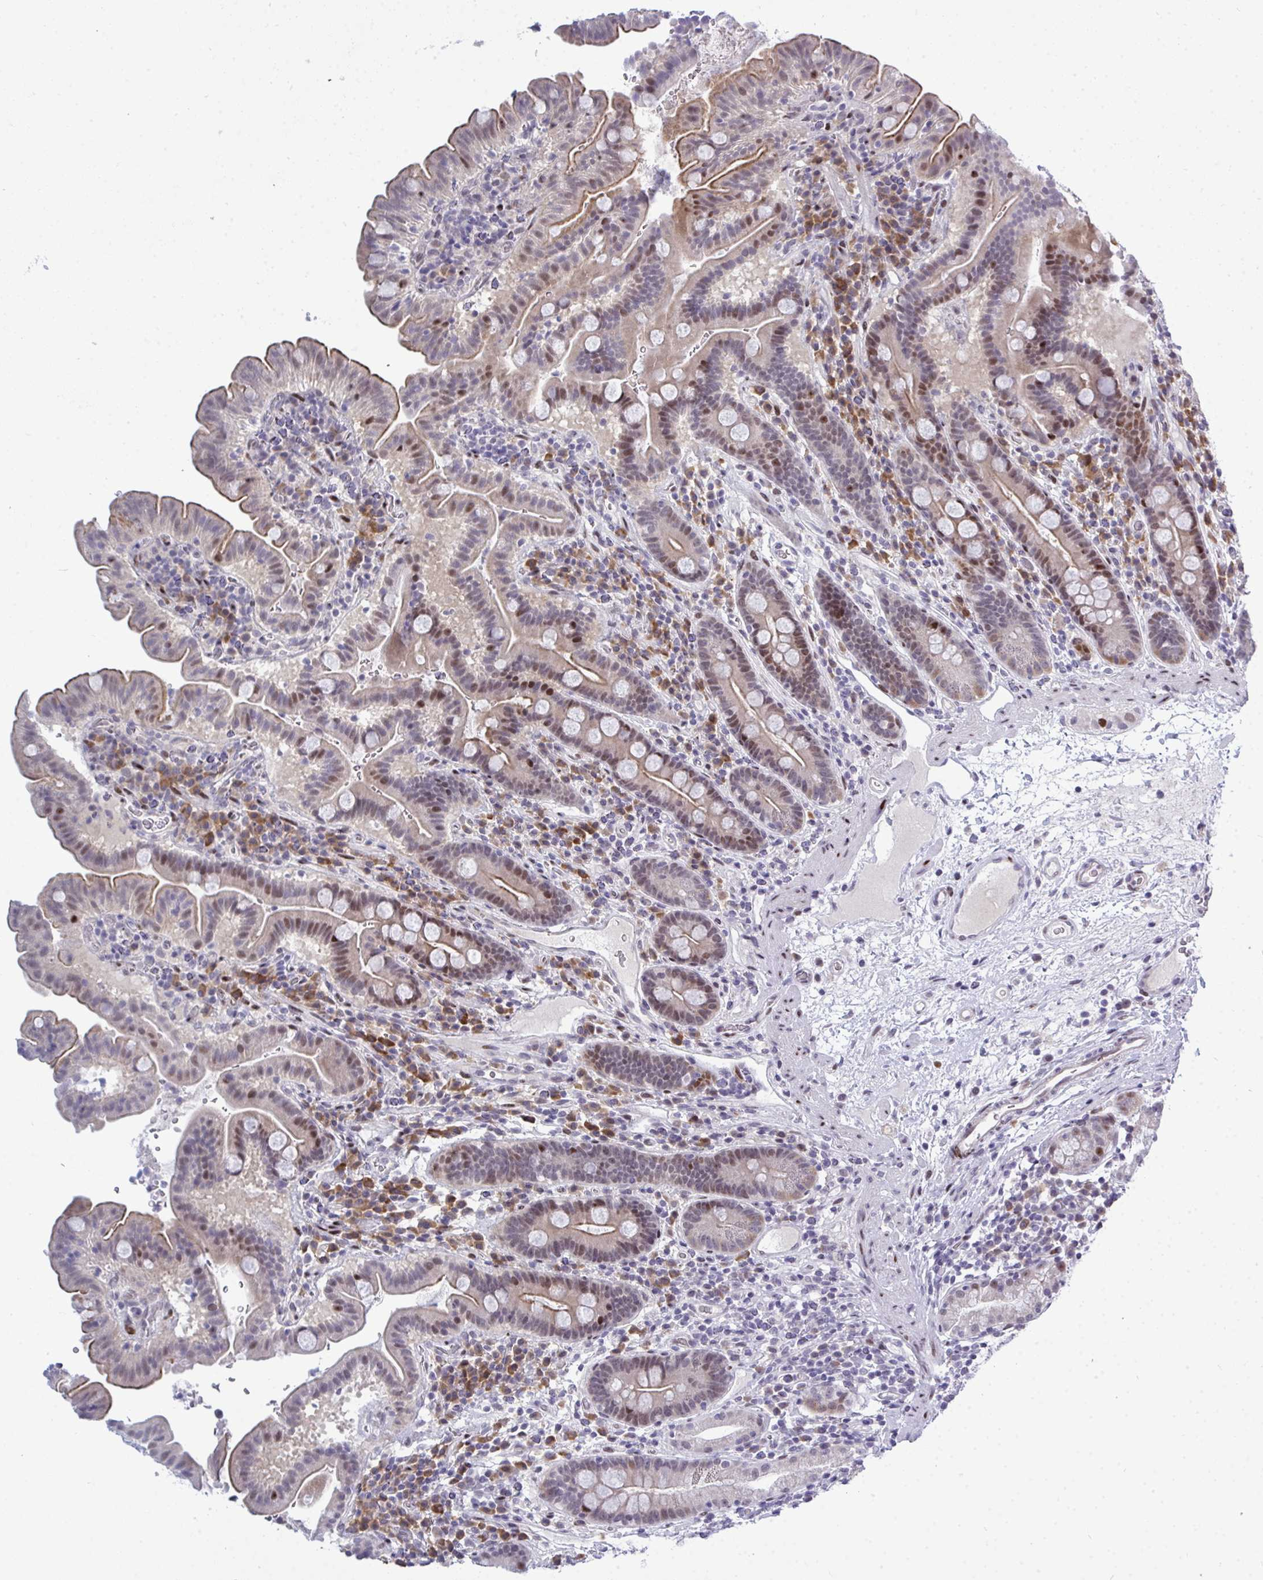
{"staining": {"intensity": "strong", "quantity": "25%-75%", "location": "nuclear"}, "tissue": "small intestine", "cell_type": "Glandular cells", "image_type": "normal", "snomed": [{"axis": "morphology", "description": "Normal tissue, NOS"}, {"axis": "topography", "description": "Small intestine"}], "caption": "A brown stain shows strong nuclear staining of a protein in glandular cells of normal human small intestine. (DAB (3,3'-diaminobenzidine) IHC with brightfield microscopy, high magnification).", "gene": "TAB1", "patient": {"sex": "male", "age": 26}}